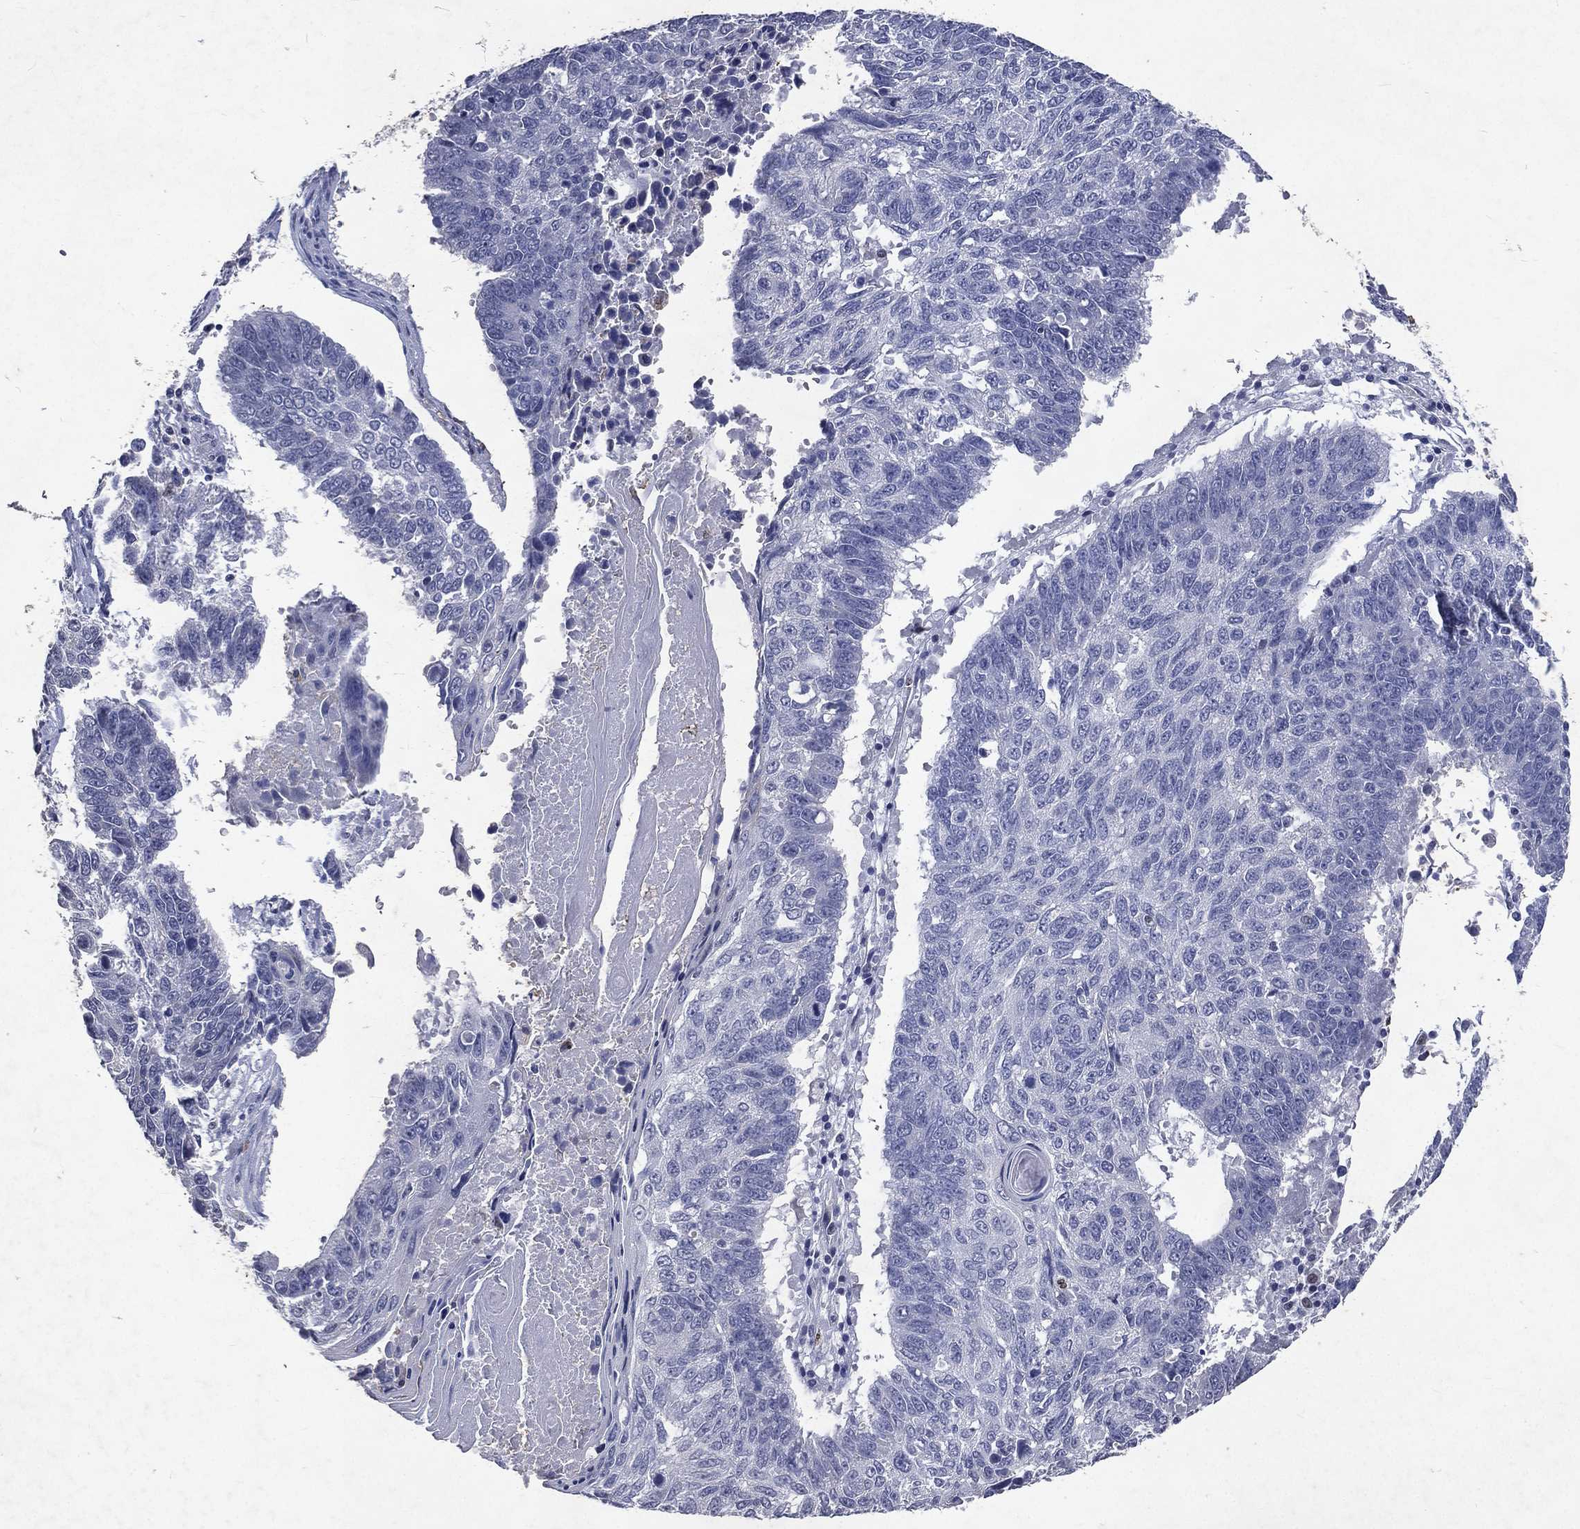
{"staining": {"intensity": "negative", "quantity": "none", "location": "none"}, "tissue": "lung cancer", "cell_type": "Tumor cells", "image_type": "cancer", "snomed": [{"axis": "morphology", "description": "Squamous cell carcinoma, NOS"}, {"axis": "topography", "description": "Lung"}], "caption": "A high-resolution micrograph shows IHC staining of lung cancer (squamous cell carcinoma), which exhibits no significant staining in tumor cells. (Stains: DAB (3,3'-diaminobenzidine) IHC with hematoxylin counter stain, Microscopy: brightfield microscopy at high magnification).", "gene": "SLC34A2", "patient": {"sex": "male", "age": 73}}